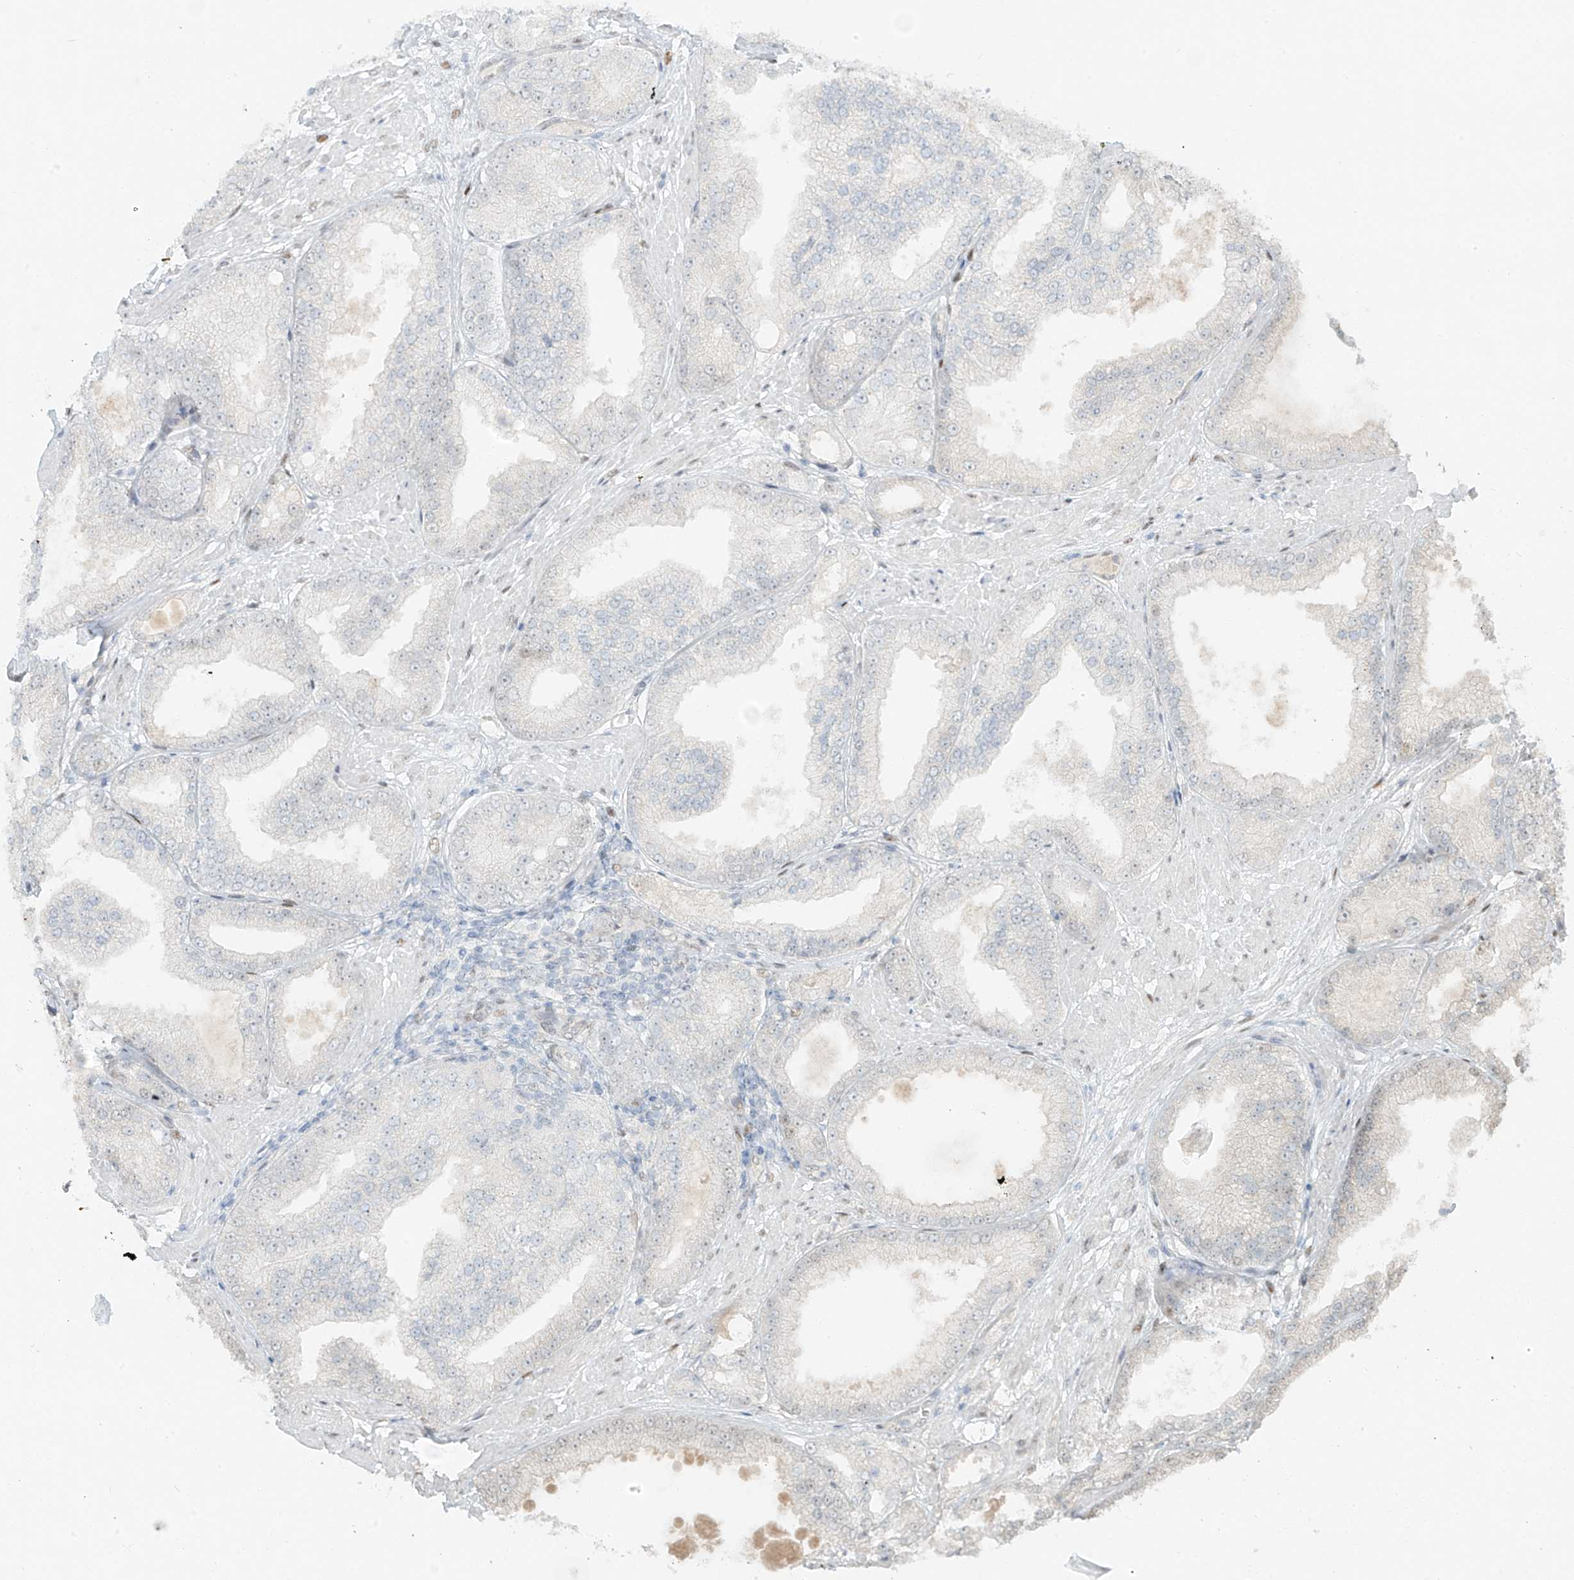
{"staining": {"intensity": "negative", "quantity": "none", "location": "none"}, "tissue": "prostate cancer", "cell_type": "Tumor cells", "image_type": "cancer", "snomed": [{"axis": "morphology", "description": "Adenocarcinoma, Low grade"}, {"axis": "topography", "description": "Prostate"}], "caption": "Image shows no protein positivity in tumor cells of adenocarcinoma (low-grade) (prostate) tissue. Brightfield microscopy of immunohistochemistry (IHC) stained with DAB (3,3'-diaminobenzidine) (brown) and hematoxylin (blue), captured at high magnification.", "gene": "ZNF774", "patient": {"sex": "male", "age": 67}}